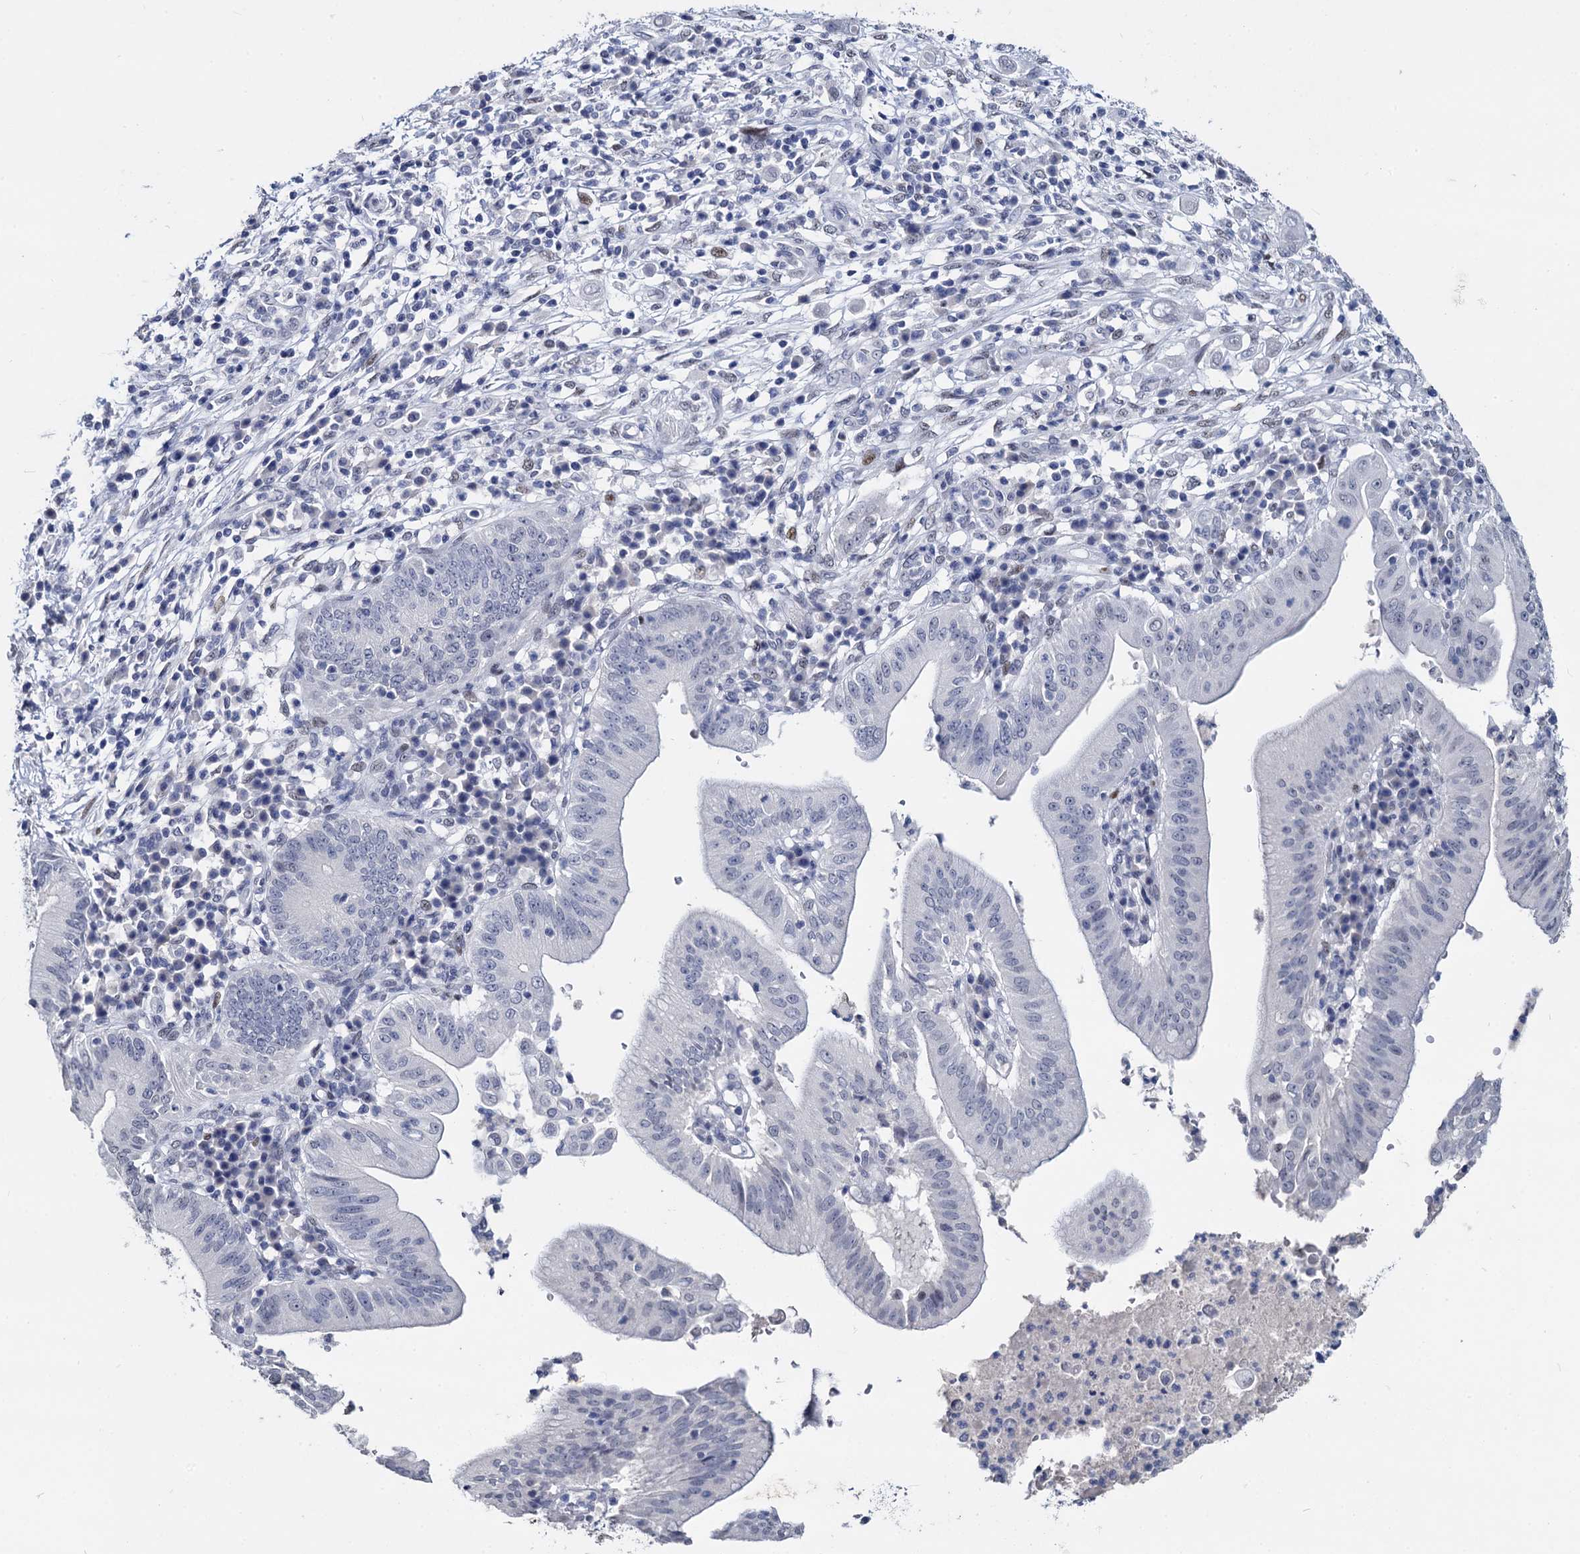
{"staining": {"intensity": "negative", "quantity": "none", "location": "none"}, "tissue": "pancreatic cancer", "cell_type": "Tumor cells", "image_type": "cancer", "snomed": [{"axis": "morphology", "description": "Adenocarcinoma, NOS"}, {"axis": "topography", "description": "Pancreas"}], "caption": "There is no significant expression in tumor cells of pancreatic cancer.", "gene": "MAGEA4", "patient": {"sex": "male", "age": 68}}